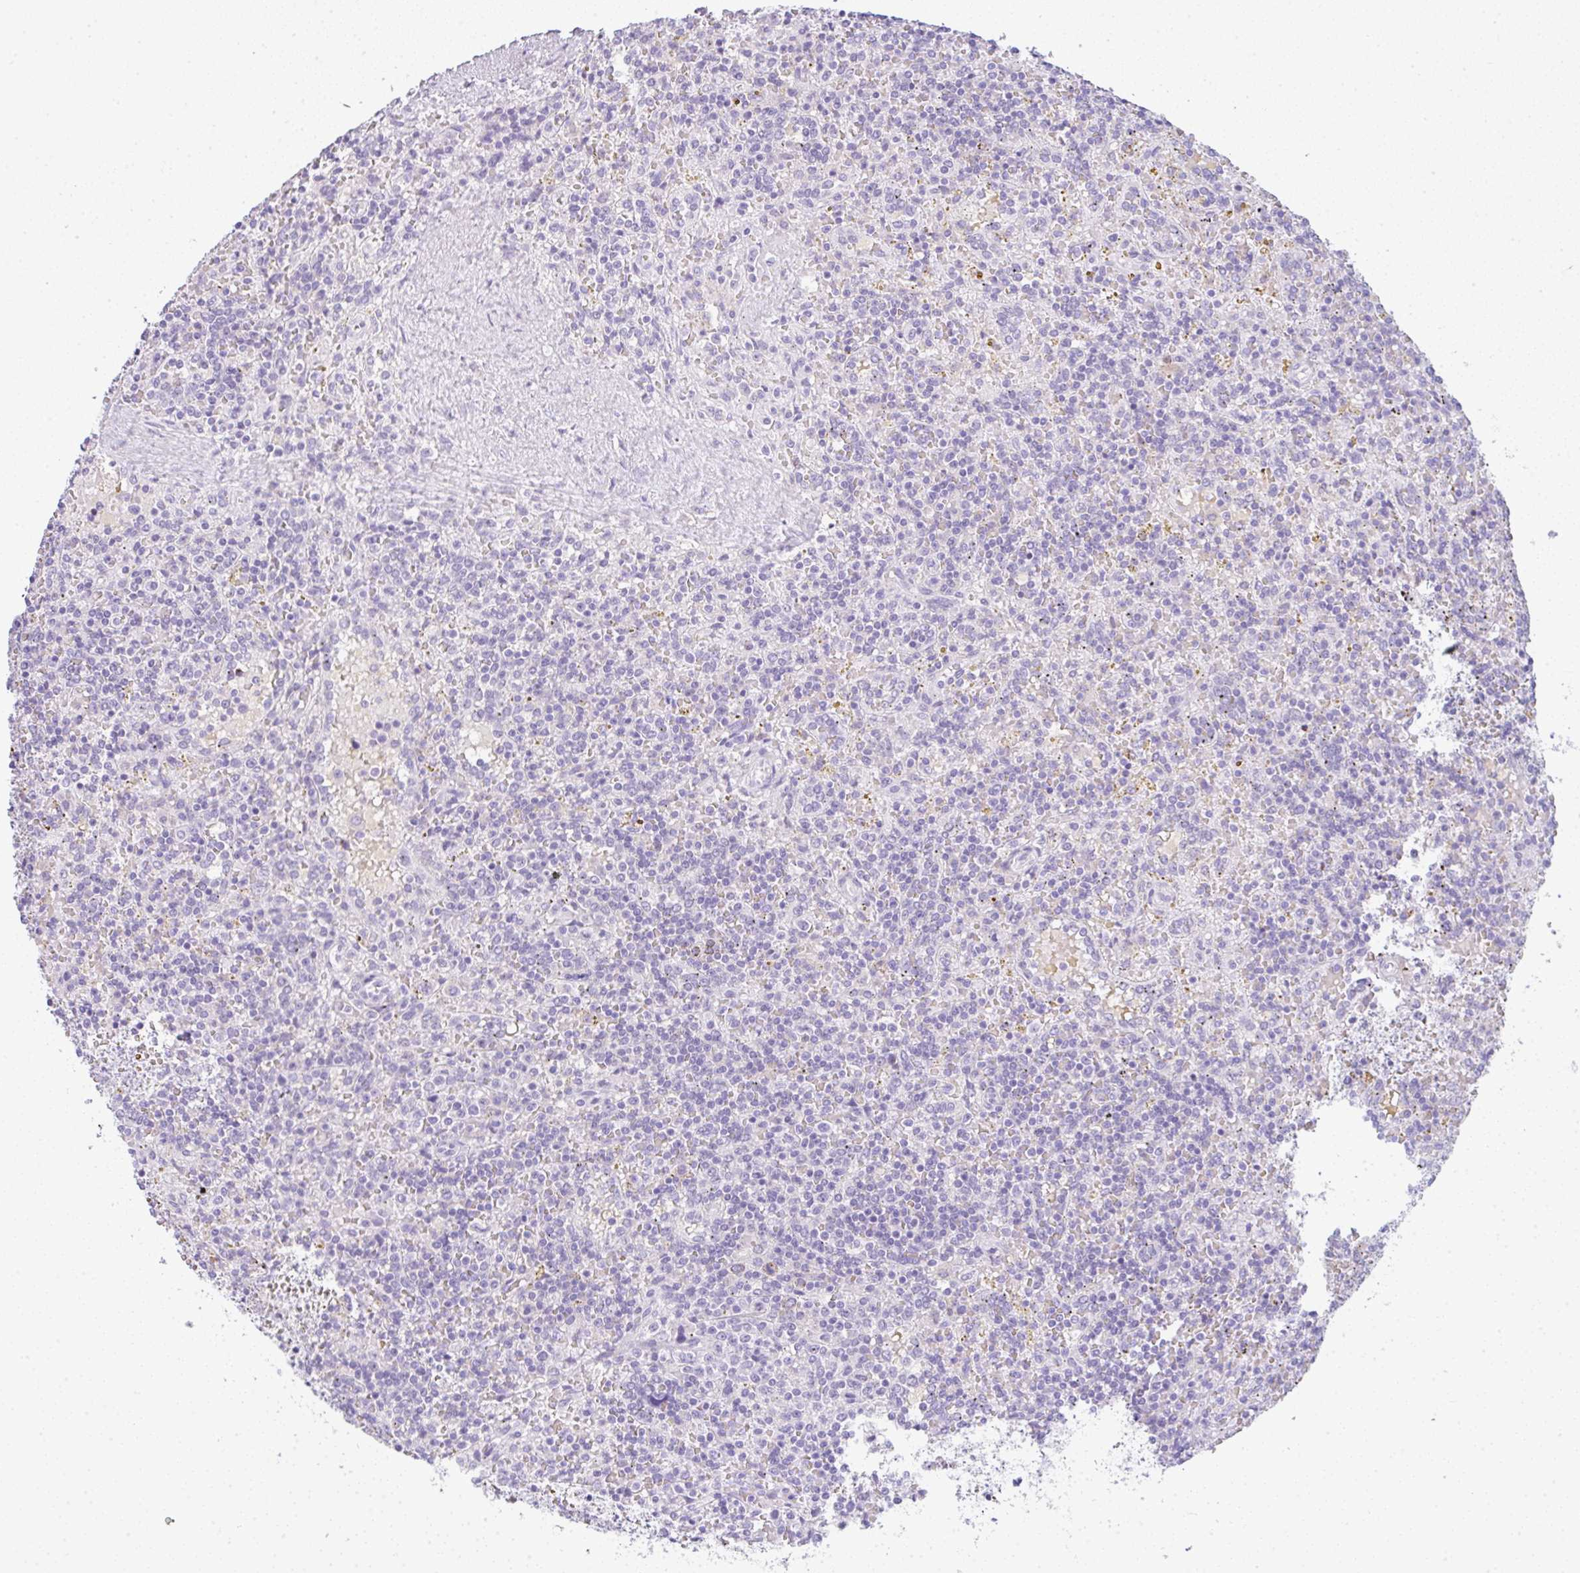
{"staining": {"intensity": "negative", "quantity": "none", "location": "none"}, "tissue": "lymphoma", "cell_type": "Tumor cells", "image_type": "cancer", "snomed": [{"axis": "morphology", "description": "Malignant lymphoma, non-Hodgkin's type, Low grade"}, {"axis": "topography", "description": "Spleen"}], "caption": "The histopathology image shows no significant expression in tumor cells of malignant lymphoma, non-Hodgkin's type (low-grade).", "gene": "LPAR4", "patient": {"sex": "male", "age": 67}}